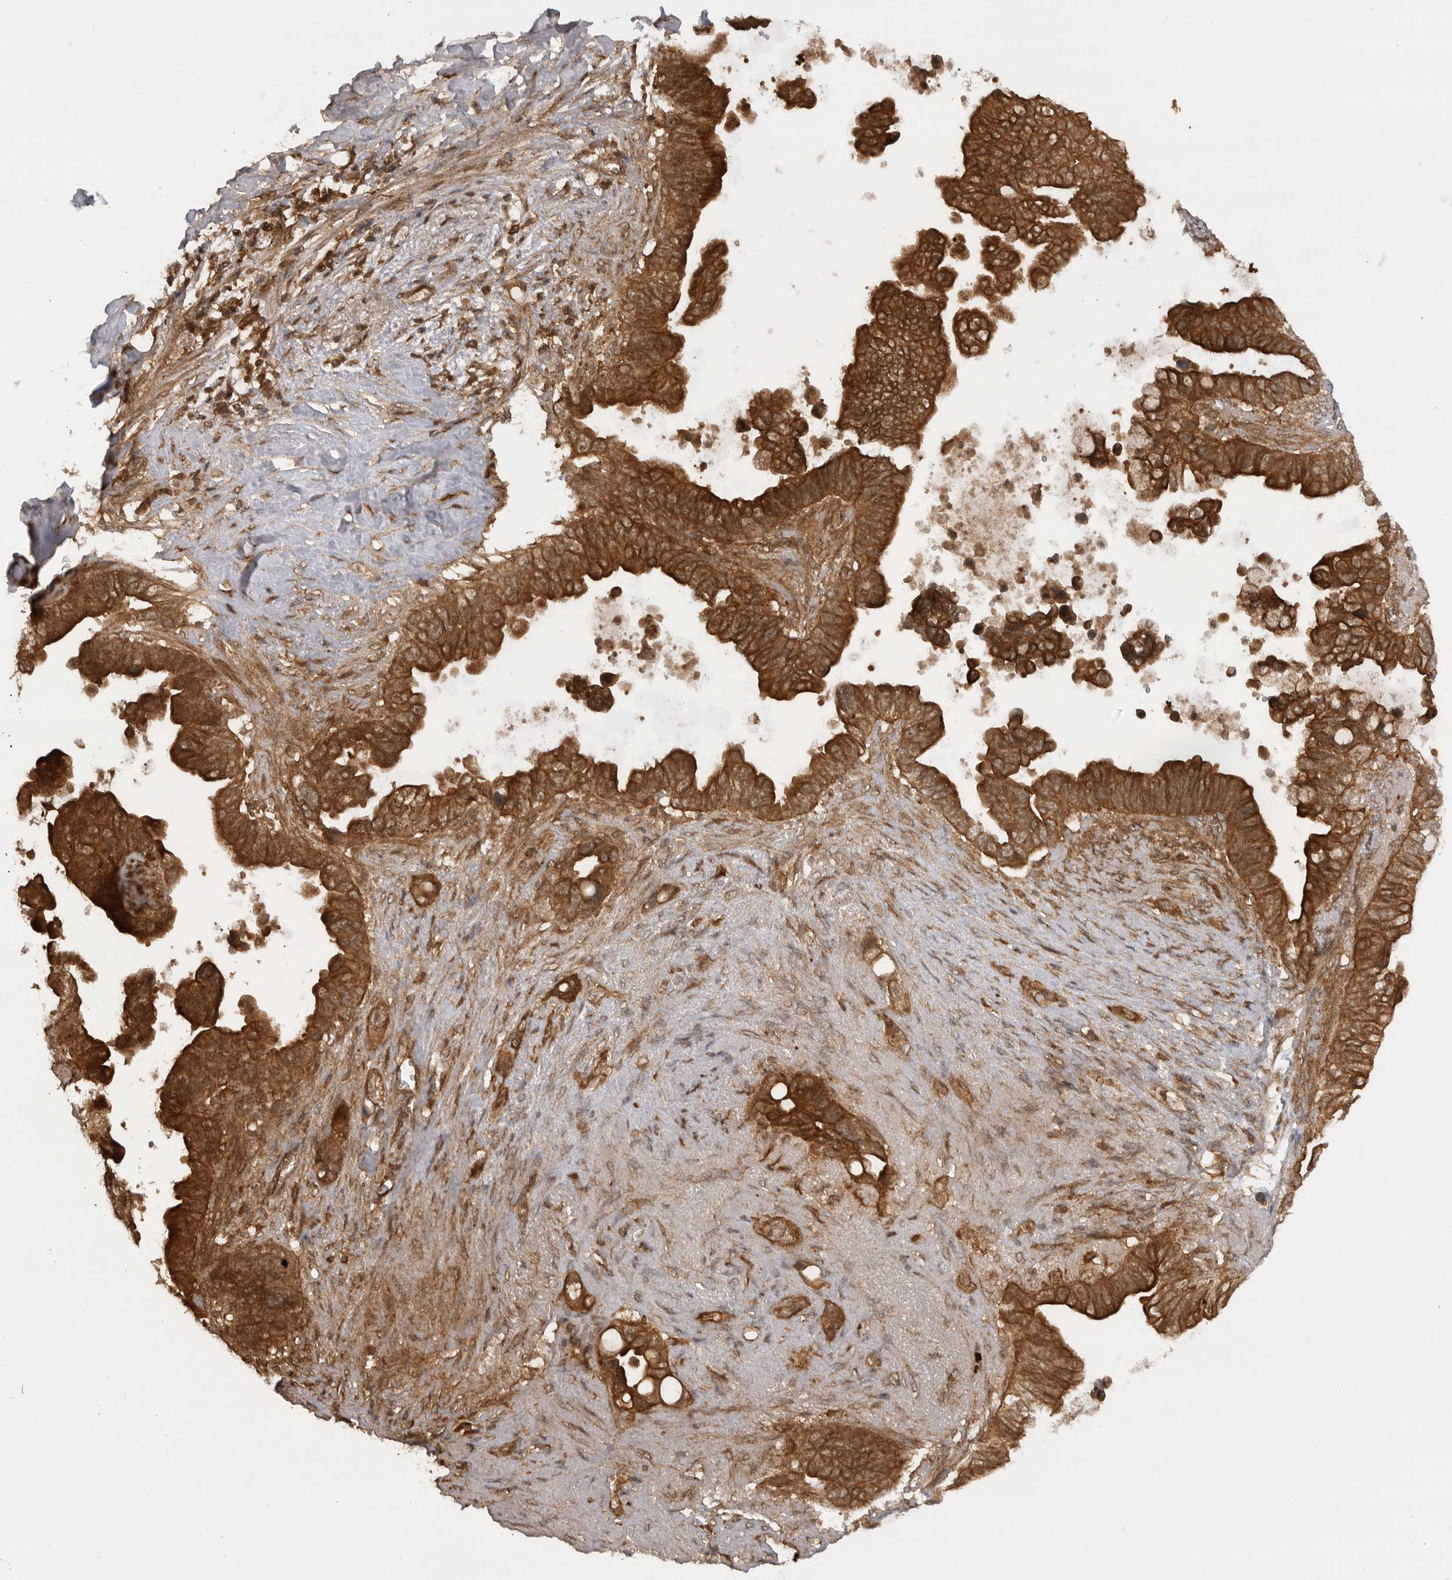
{"staining": {"intensity": "strong", "quantity": ">75%", "location": "cytoplasmic/membranous"}, "tissue": "pancreatic cancer", "cell_type": "Tumor cells", "image_type": "cancer", "snomed": [{"axis": "morphology", "description": "Adenocarcinoma, NOS"}, {"axis": "topography", "description": "Pancreas"}], "caption": "Immunohistochemistry (IHC) of pancreatic cancer reveals high levels of strong cytoplasmic/membranous positivity in about >75% of tumor cells.", "gene": "PRDX4", "patient": {"sex": "female", "age": 72}}